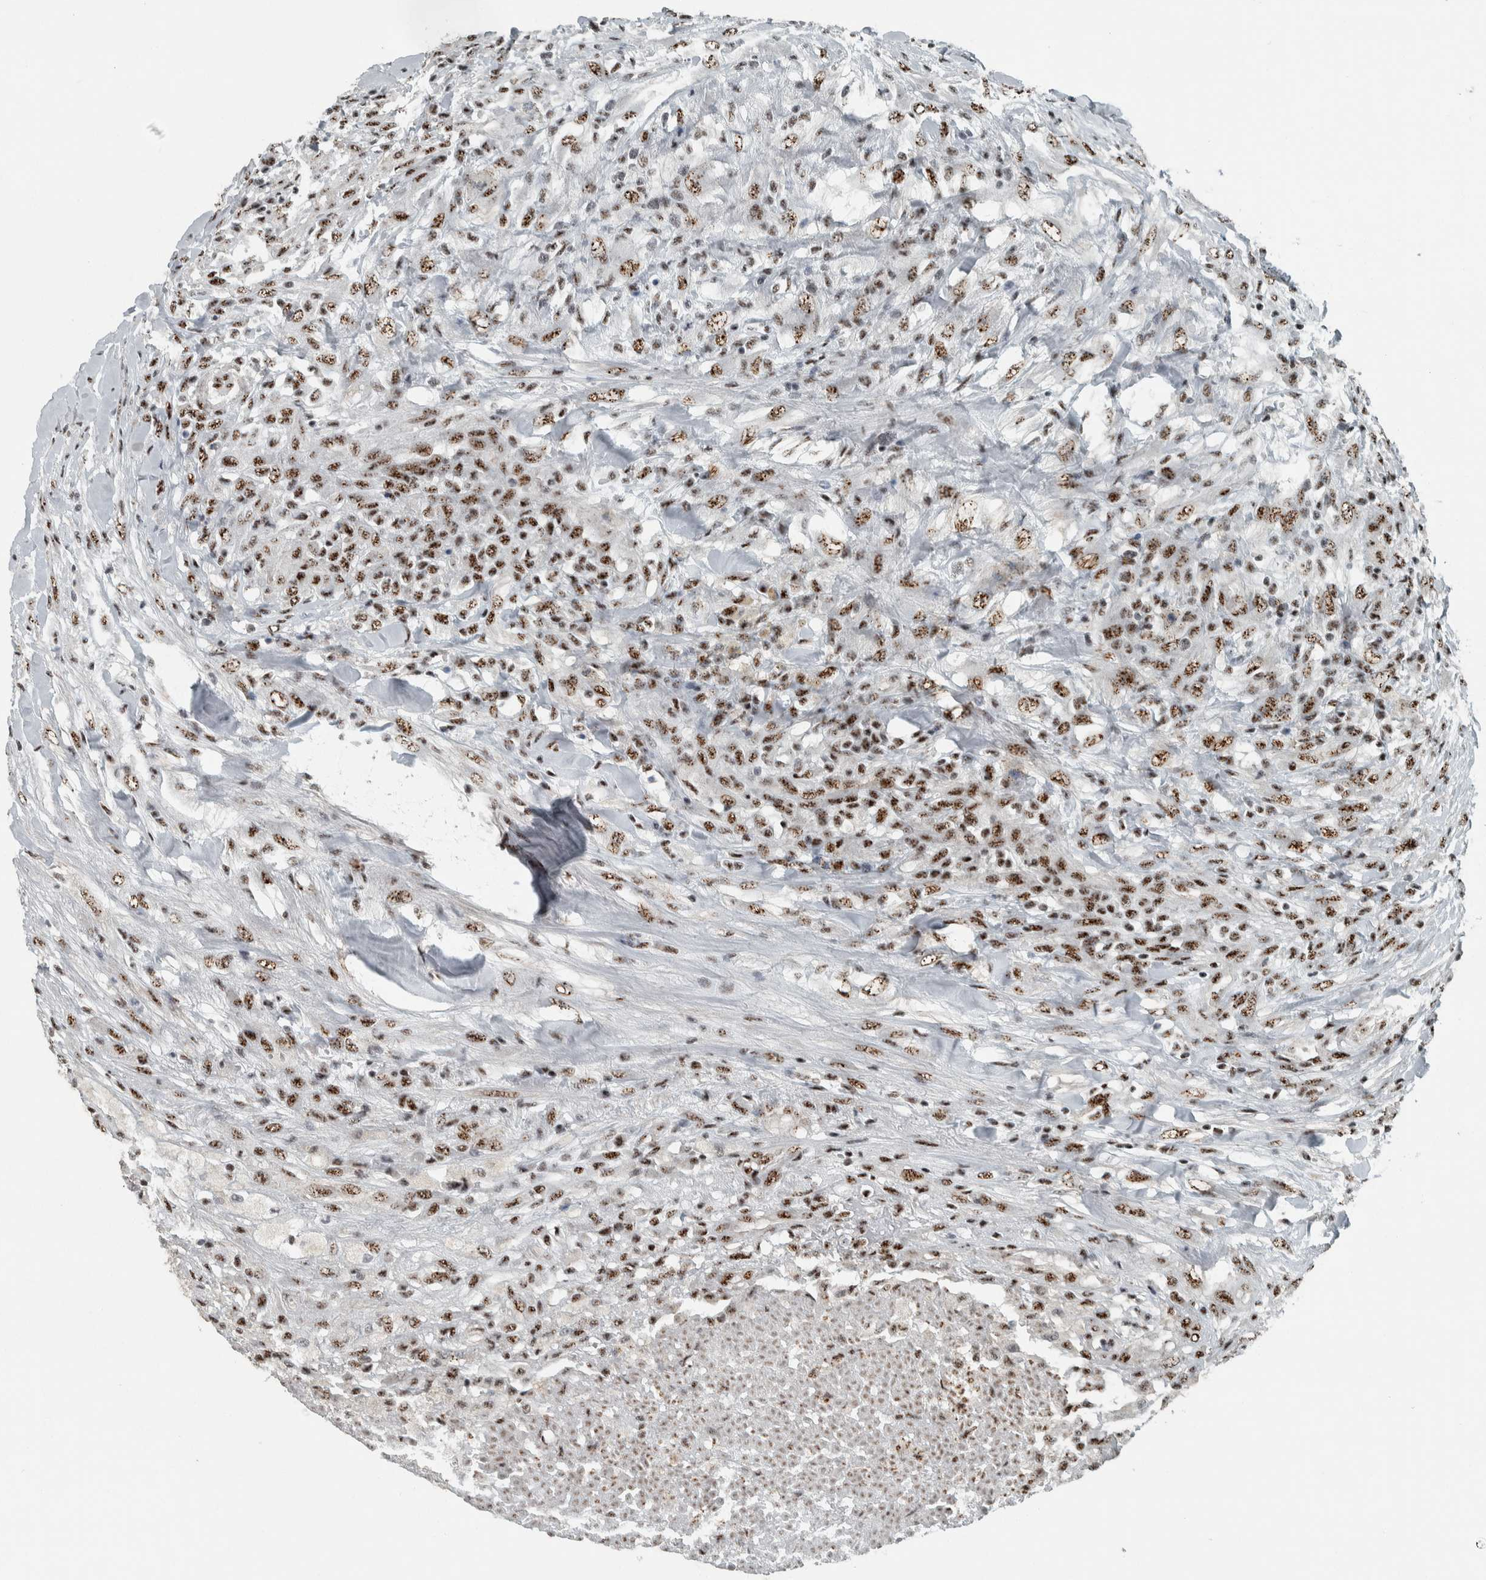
{"staining": {"intensity": "moderate", "quantity": ">75%", "location": "nuclear"}, "tissue": "testis cancer", "cell_type": "Tumor cells", "image_type": "cancer", "snomed": [{"axis": "morphology", "description": "Seminoma, NOS"}, {"axis": "topography", "description": "Testis"}], "caption": "Testis cancer tissue shows moderate nuclear positivity in approximately >75% of tumor cells, visualized by immunohistochemistry. The protein is shown in brown color, while the nuclei are stained blue.", "gene": "SON", "patient": {"sex": "male", "age": 59}}